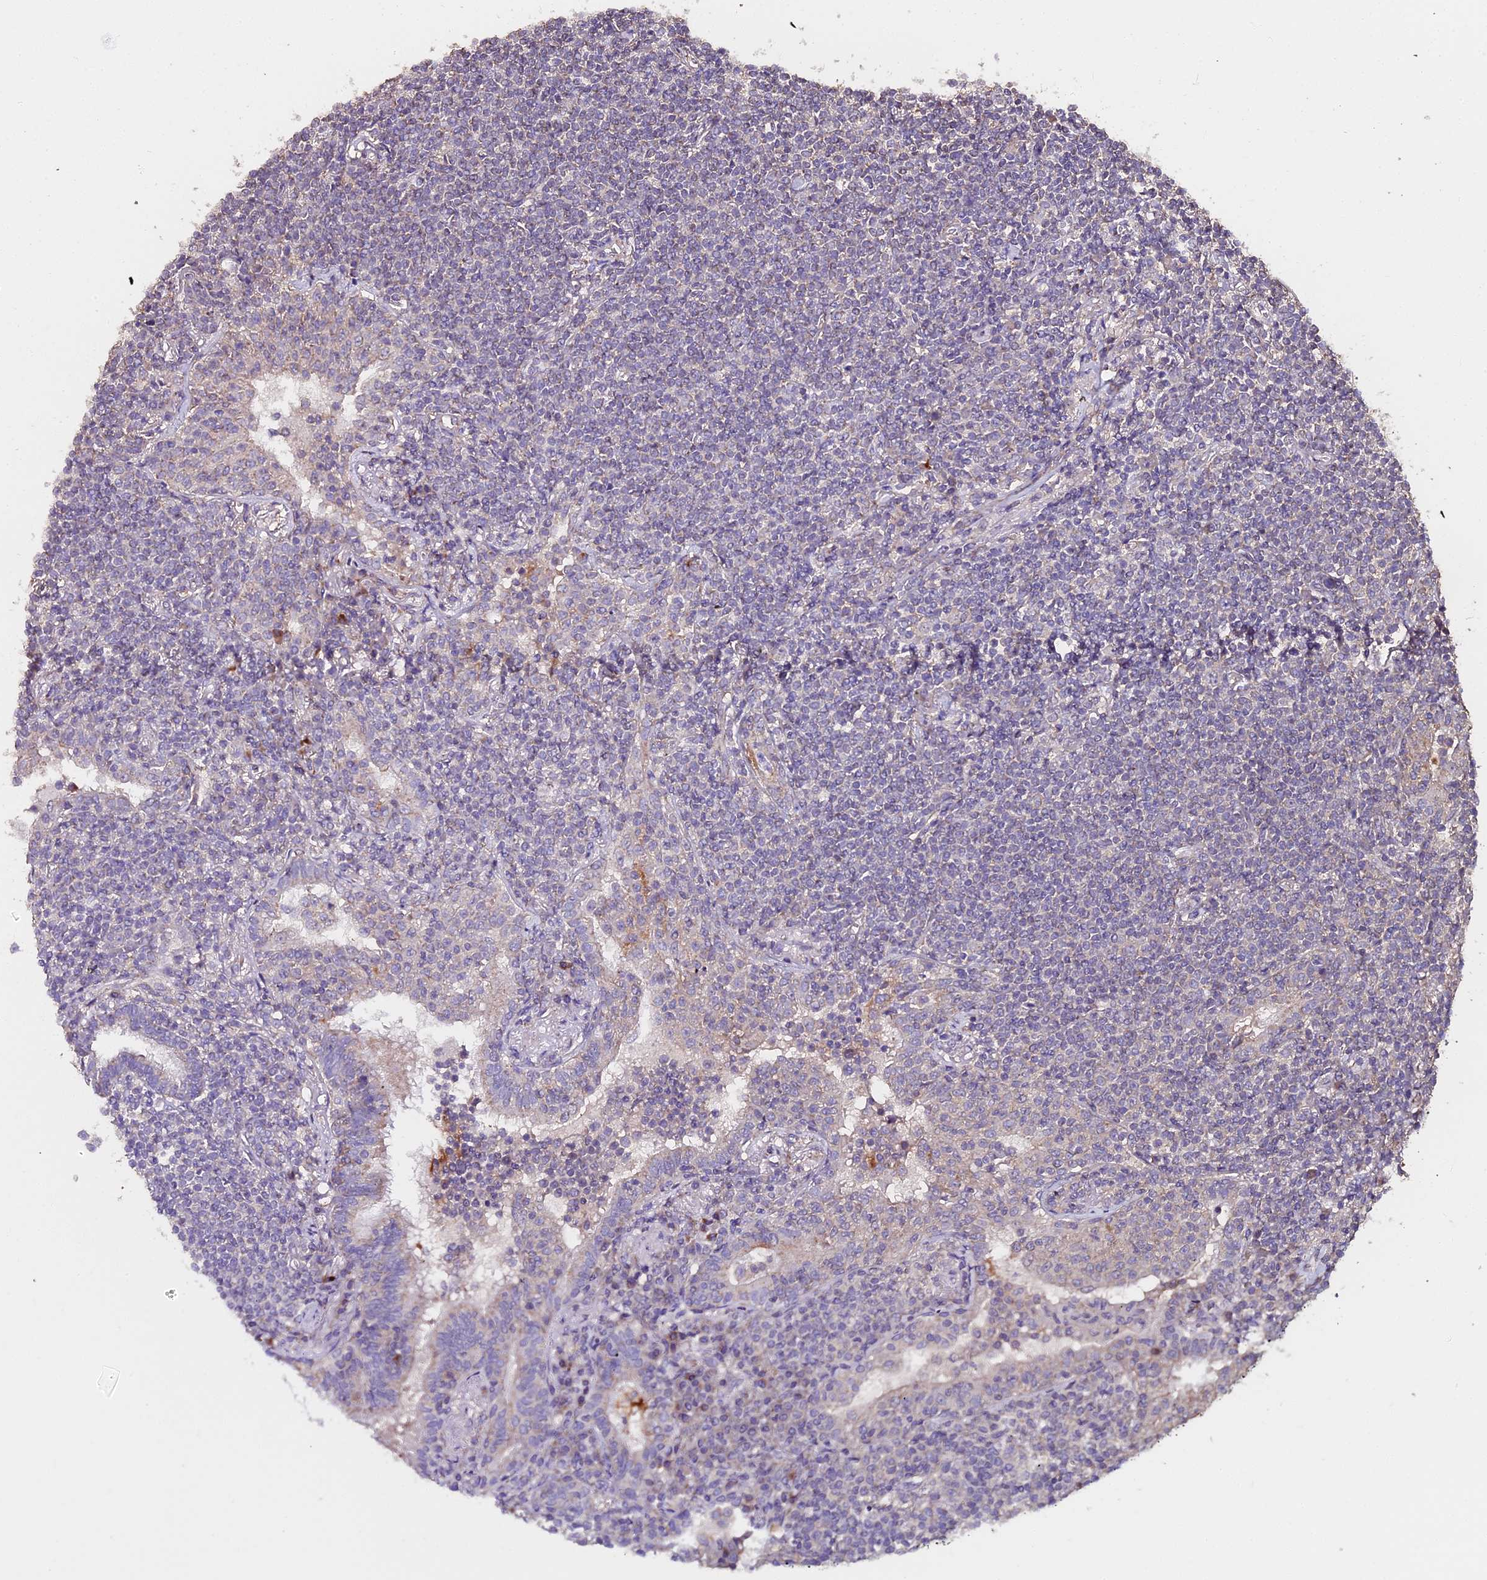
{"staining": {"intensity": "negative", "quantity": "none", "location": "none"}, "tissue": "lymphoma", "cell_type": "Tumor cells", "image_type": "cancer", "snomed": [{"axis": "morphology", "description": "Malignant lymphoma, non-Hodgkin's type, Low grade"}, {"axis": "topography", "description": "Lung"}], "caption": "Image shows no protein positivity in tumor cells of lymphoma tissue. (Immunohistochemistry, brightfield microscopy, high magnification).", "gene": "METTL13", "patient": {"sex": "female", "age": 71}}